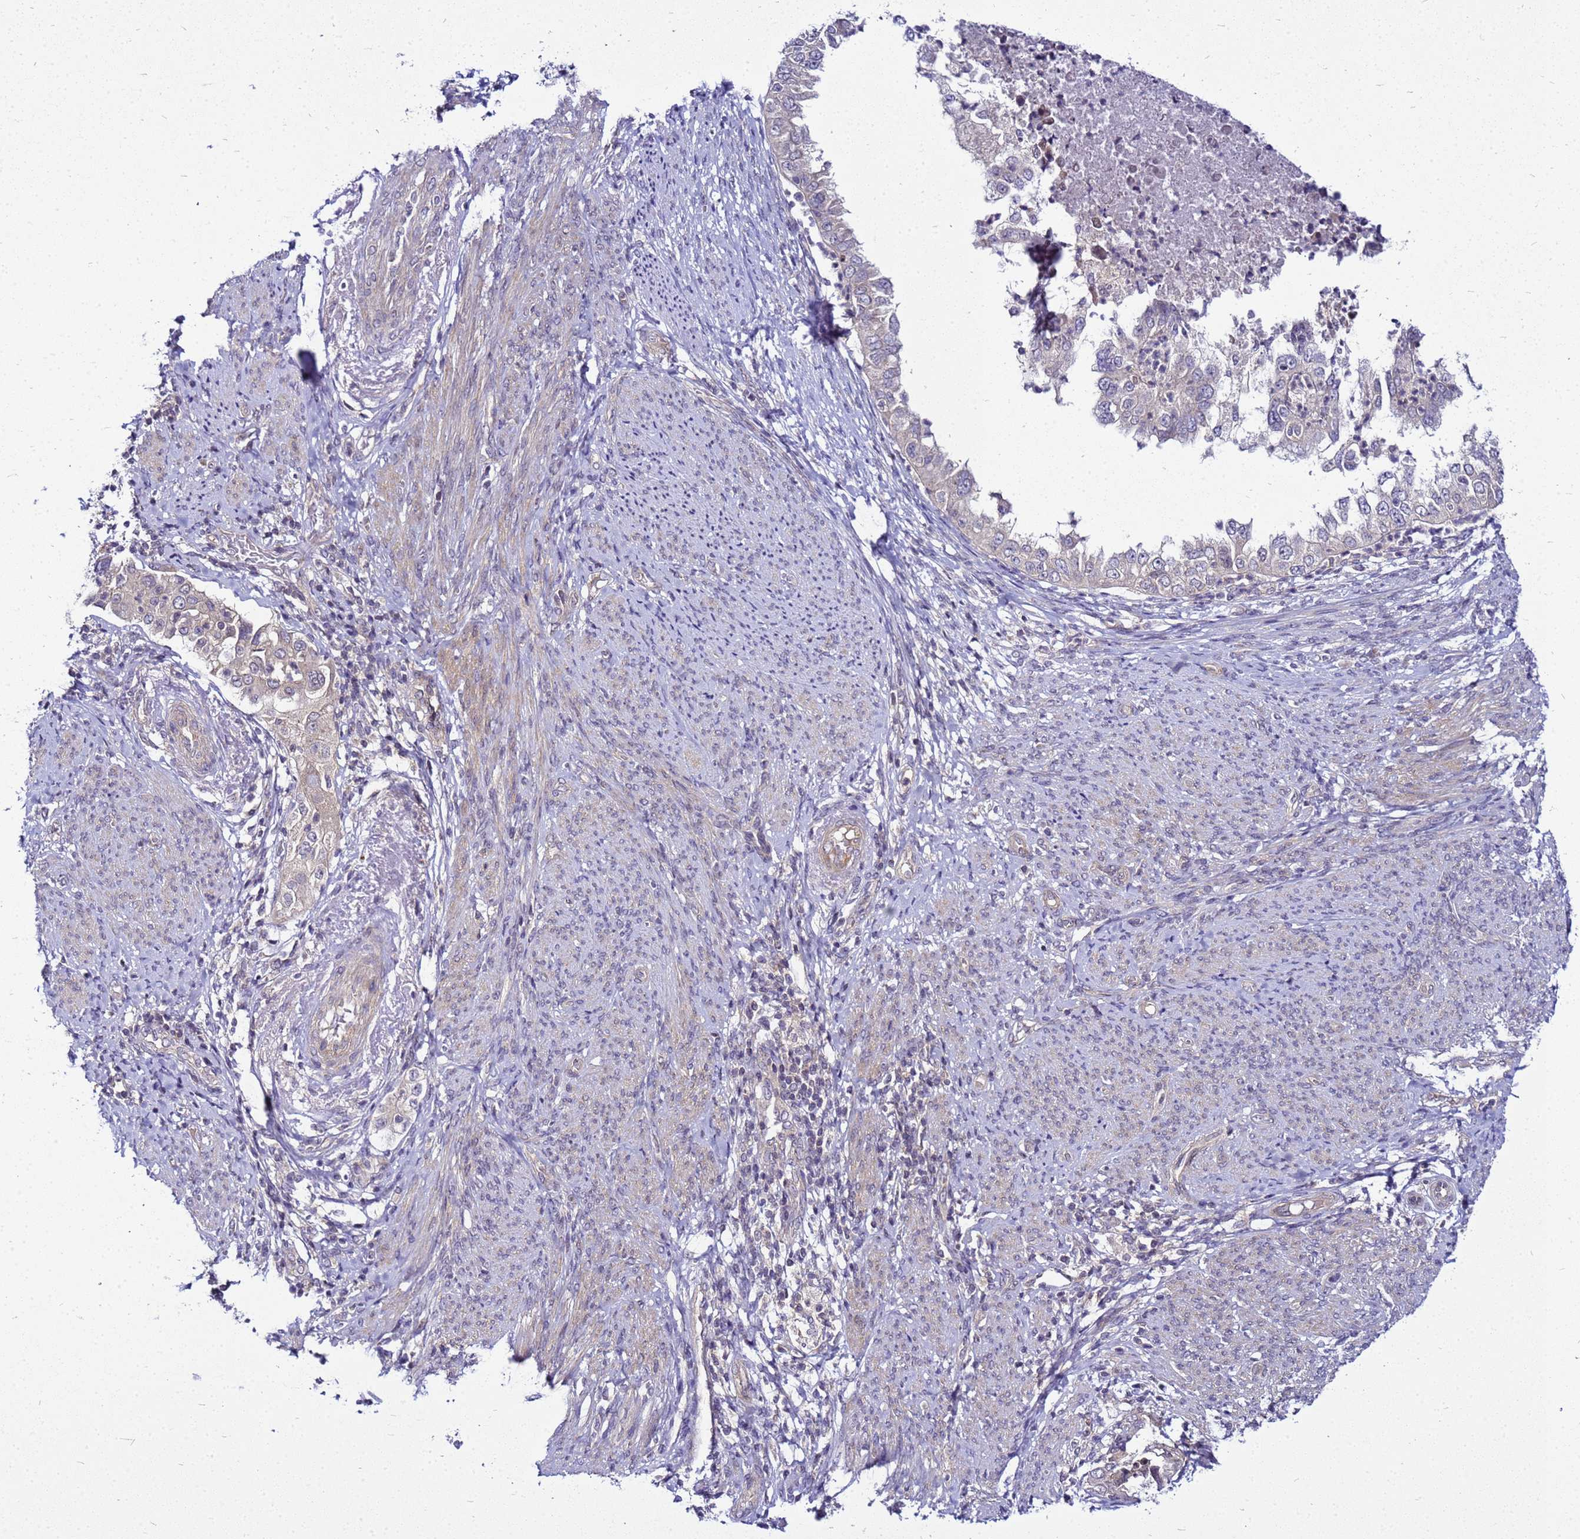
{"staining": {"intensity": "negative", "quantity": "none", "location": "none"}, "tissue": "endometrial cancer", "cell_type": "Tumor cells", "image_type": "cancer", "snomed": [{"axis": "morphology", "description": "Adenocarcinoma, NOS"}, {"axis": "topography", "description": "Endometrium"}], "caption": "Tumor cells show no significant staining in endometrial adenocarcinoma.", "gene": "SAT1", "patient": {"sex": "female", "age": 85}}